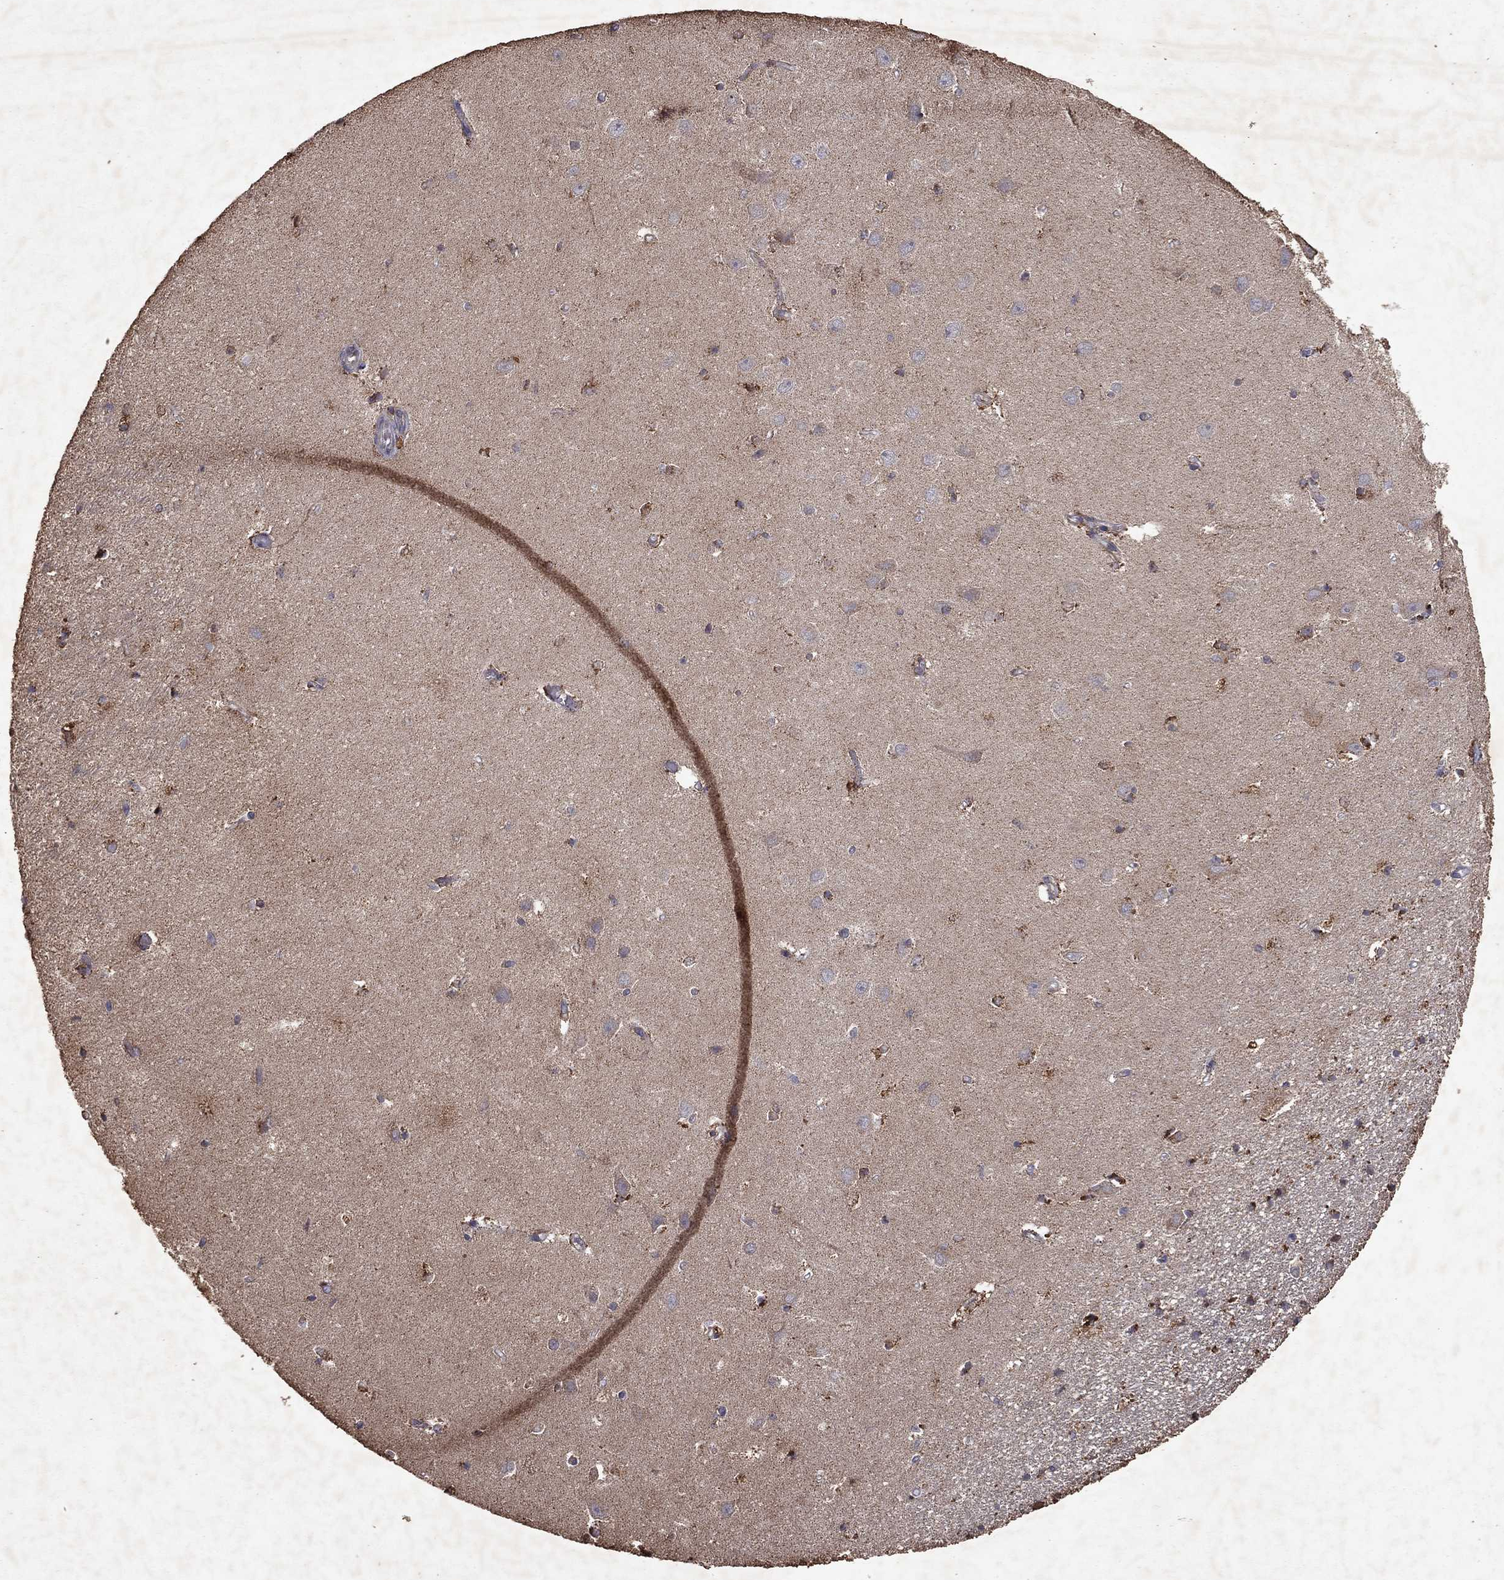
{"staining": {"intensity": "negative", "quantity": "none", "location": "none"}, "tissue": "hippocampus", "cell_type": "Glial cells", "image_type": "normal", "snomed": [{"axis": "morphology", "description": "Normal tissue, NOS"}, {"axis": "topography", "description": "Hippocampus"}], "caption": "Glial cells are negative for protein expression in unremarkable human hippocampus. The staining was performed using DAB (3,3'-diaminobenzidine) to visualize the protein expression in brown, while the nuclei were stained in blue with hematoxylin (Magnification: 20x).", "gene": "PYROXD2", "patient": {"sex": "female", "age": 64}}